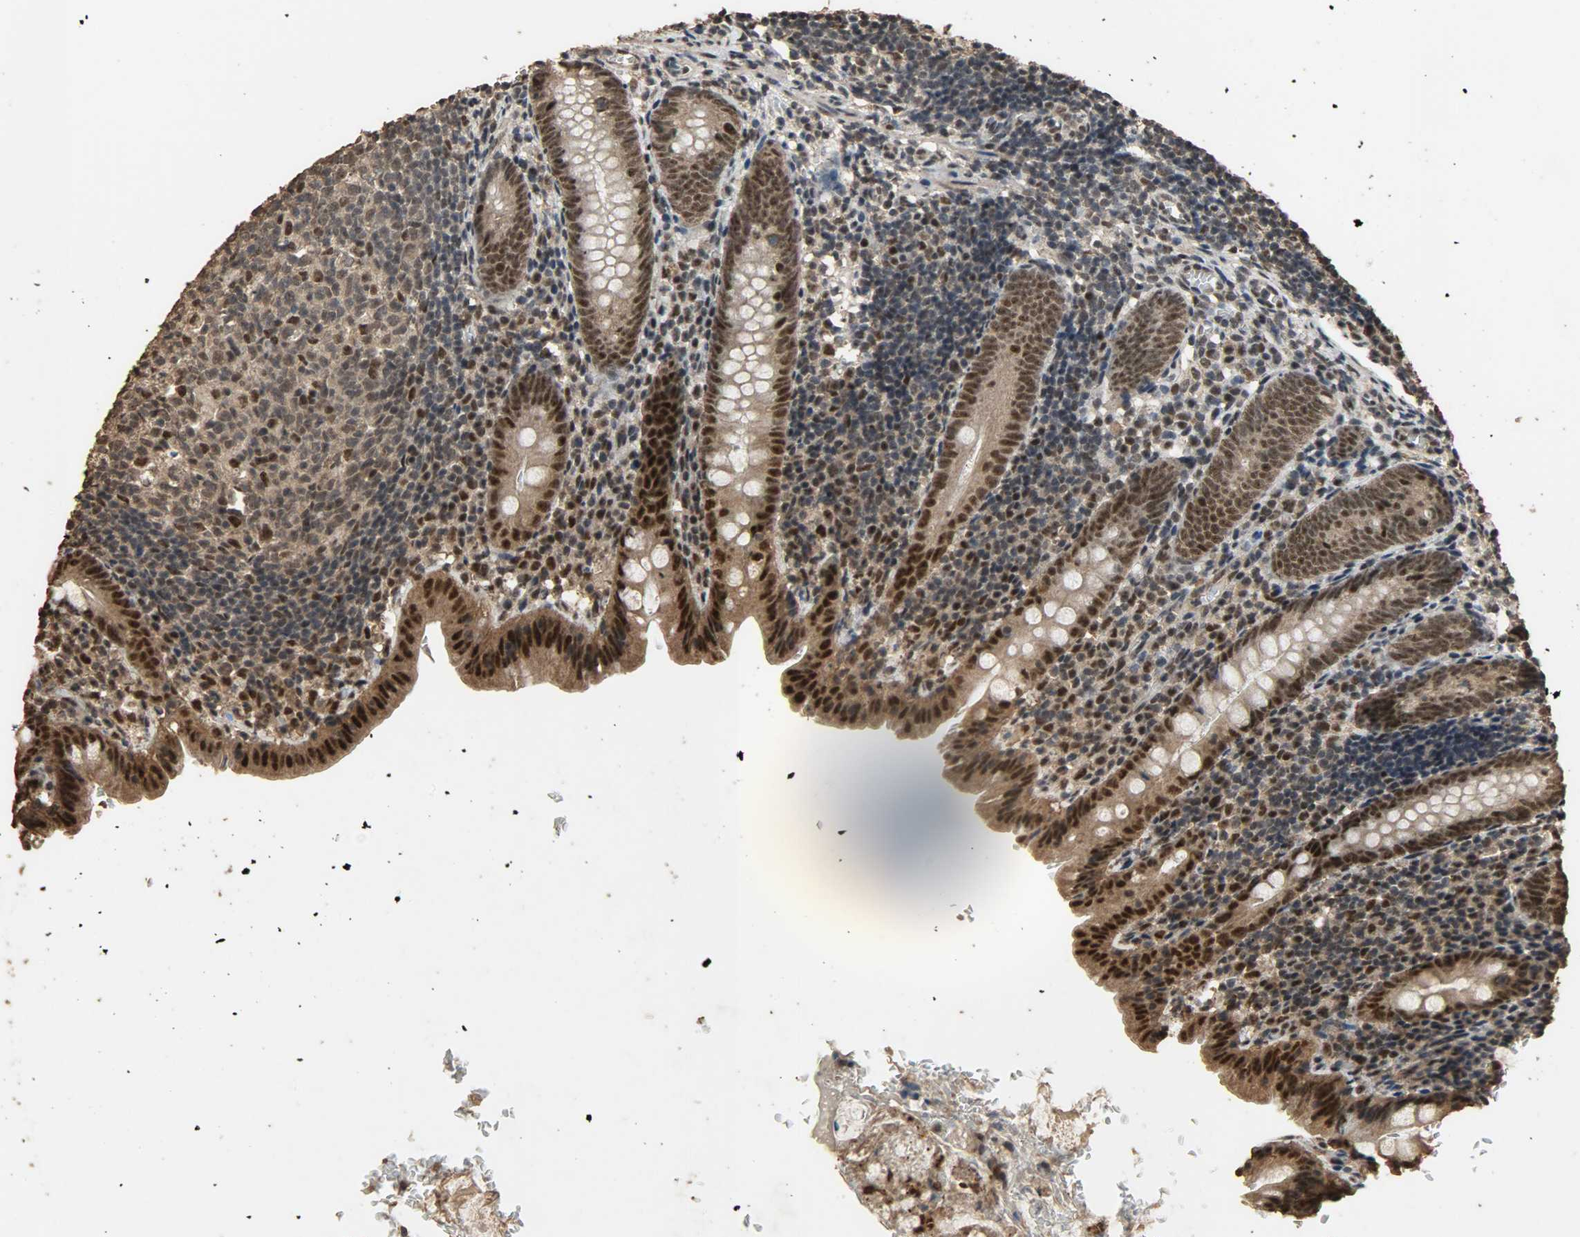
{"staining": {"intensity": "strong", "quantity": ">75%", "location": "cytoplasmic/membranous,nuclear"}, "tissue": "appendix", "cell_type": "Glandular cells", "image_type": "normal", "snomed": [{"axis": "morphology", "description": "Normal tissue, NOS"}, {"axis": "topography", "description": "Appendix"}], "caption": "This photomicrograph displays immunohistochemistry staining of normal human appendix, with high strong cytoplasmic/membranous,nuclear expression in about >75% of glandular cells.", "gene": "CCNT2", "patient": {"sex": "female", "age": 10}}